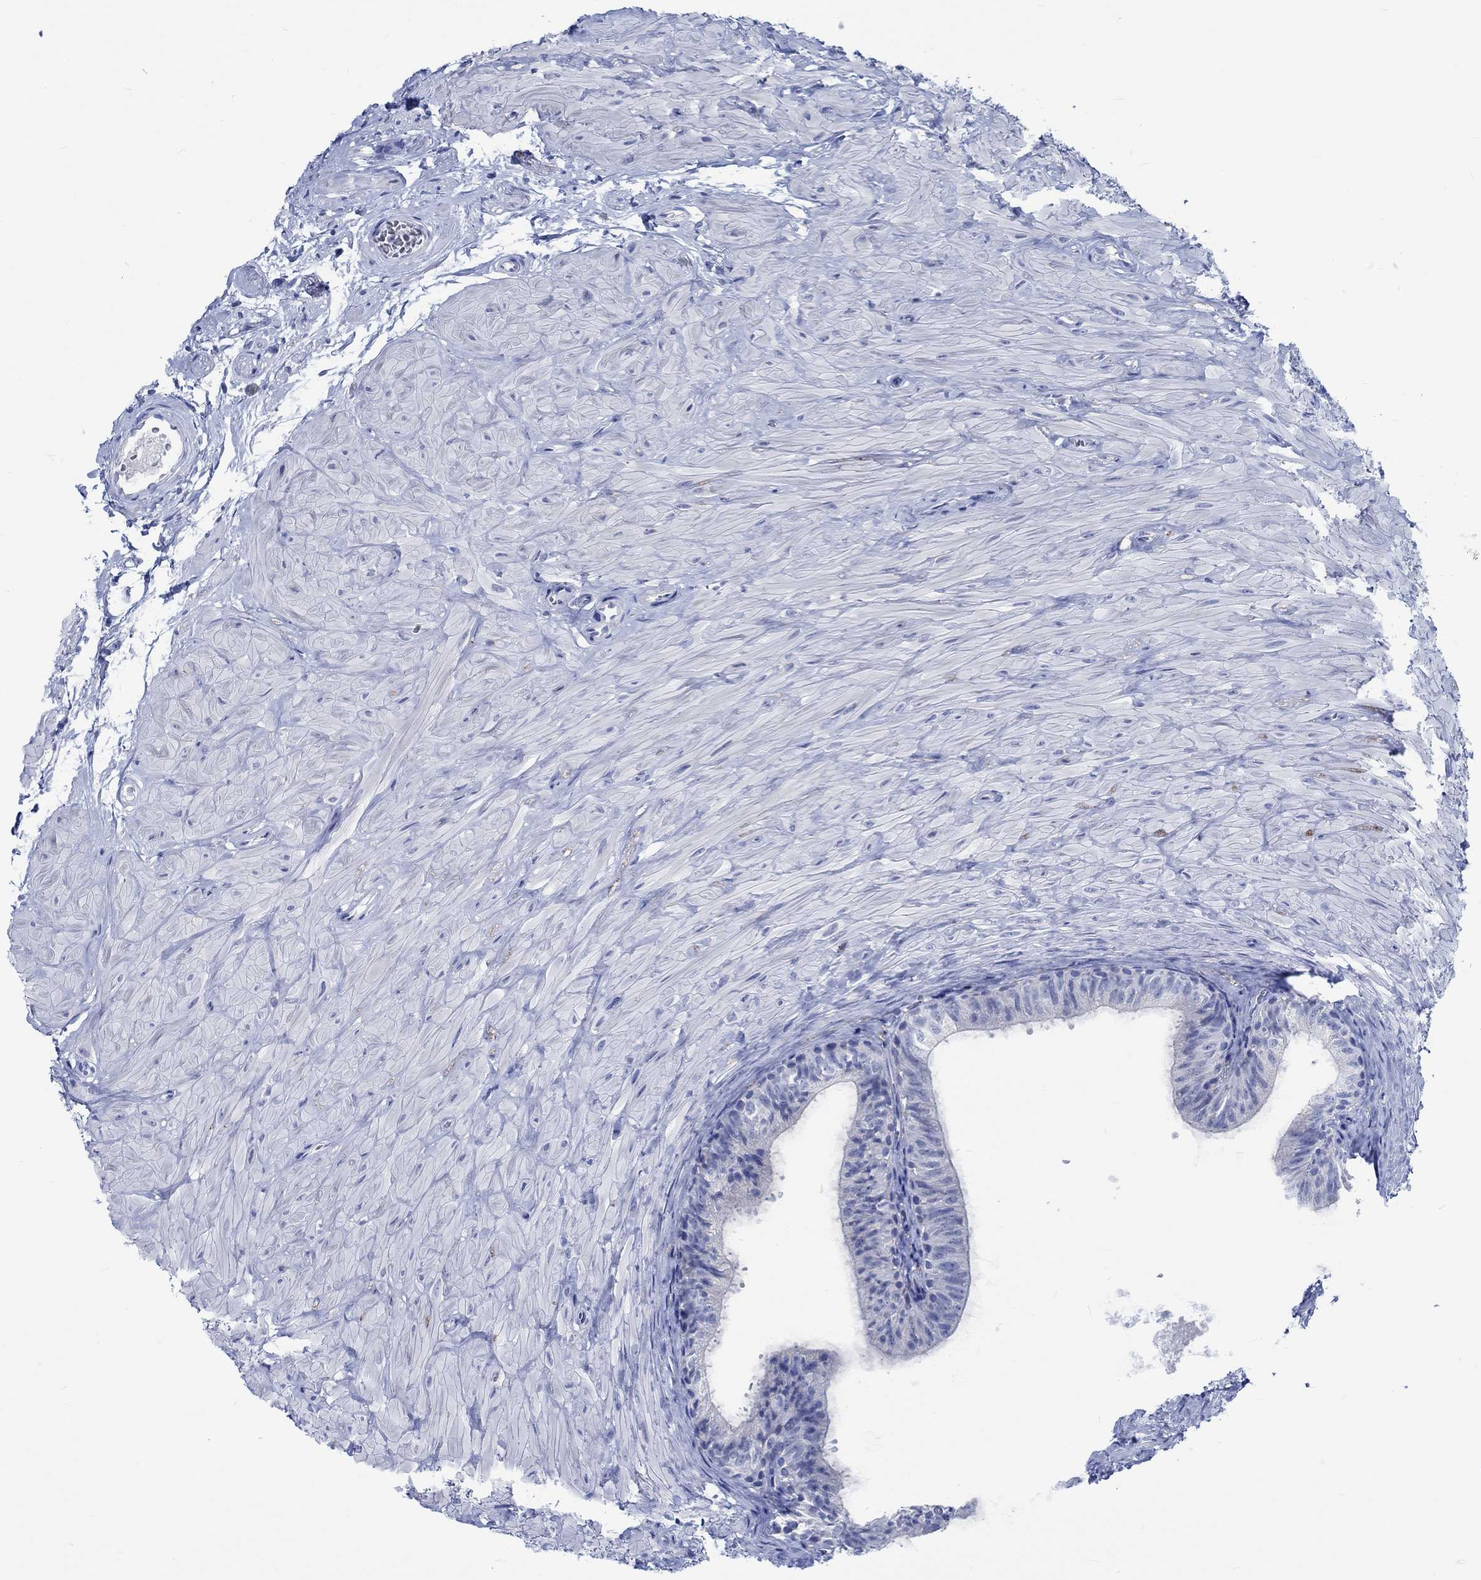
{"staining": {"intensity": "negative", "quantity": "none", "location": "none"}, "tissue": "epididymis", "cell_type": "Glandular cells", "image_type": "normal", "snomed": [{"axis": "morphology", "description": "Normal tissue, NOS"}, {"axis": "topography", "description": "Epididymis"}, {"axis": "topography", "description": "Vas deferens"}], "caption": "DAB (3,3'-diaminobenzidine) immunohistochemical staining of unremarkable human epididymis shows no significant staining in glandular cells.", "gene": "PTPRN2", "patient": {"sex": "male", "age": 23}}